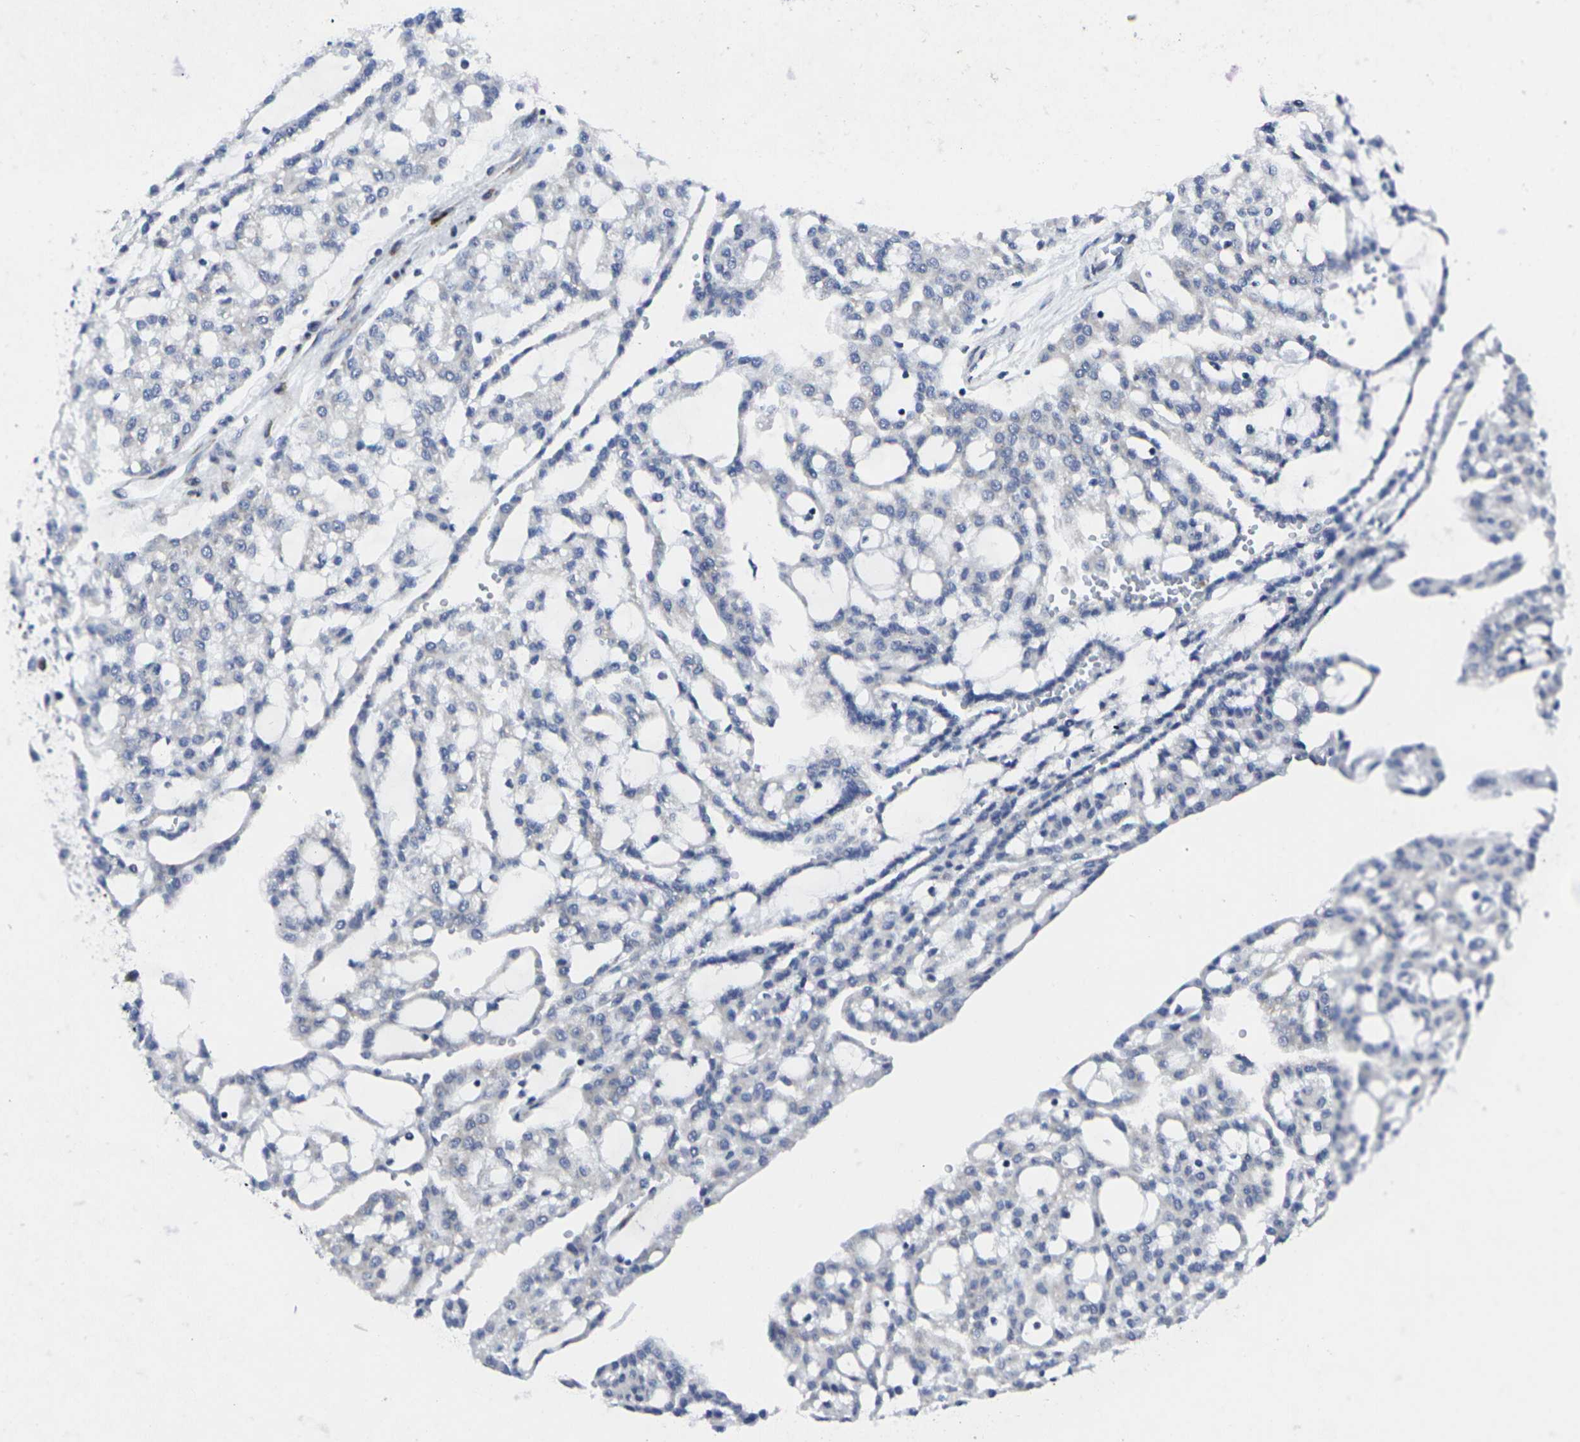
{"staining": {"intensity": "negative", "quantity": "none", "location": "none"}, "tissue": "renal cancer", "cell_type": "Tumor cells", "image_type": "cancer", "snomed": [{"axis": "morphology", "description": "Adenocarcinoma, NOS"}, {"axis": "topography", "description": "Kidney"}], "caption": "Micrograph shows no protein expression in tumor cells of renal cancer (adenocarcinoma) tissue. (DAB (3,3'-diaminobenzidine) immunohistochemistry, high magnification).", "gene": "RPN1", "patient": {"sex": "male", "age": 63}}